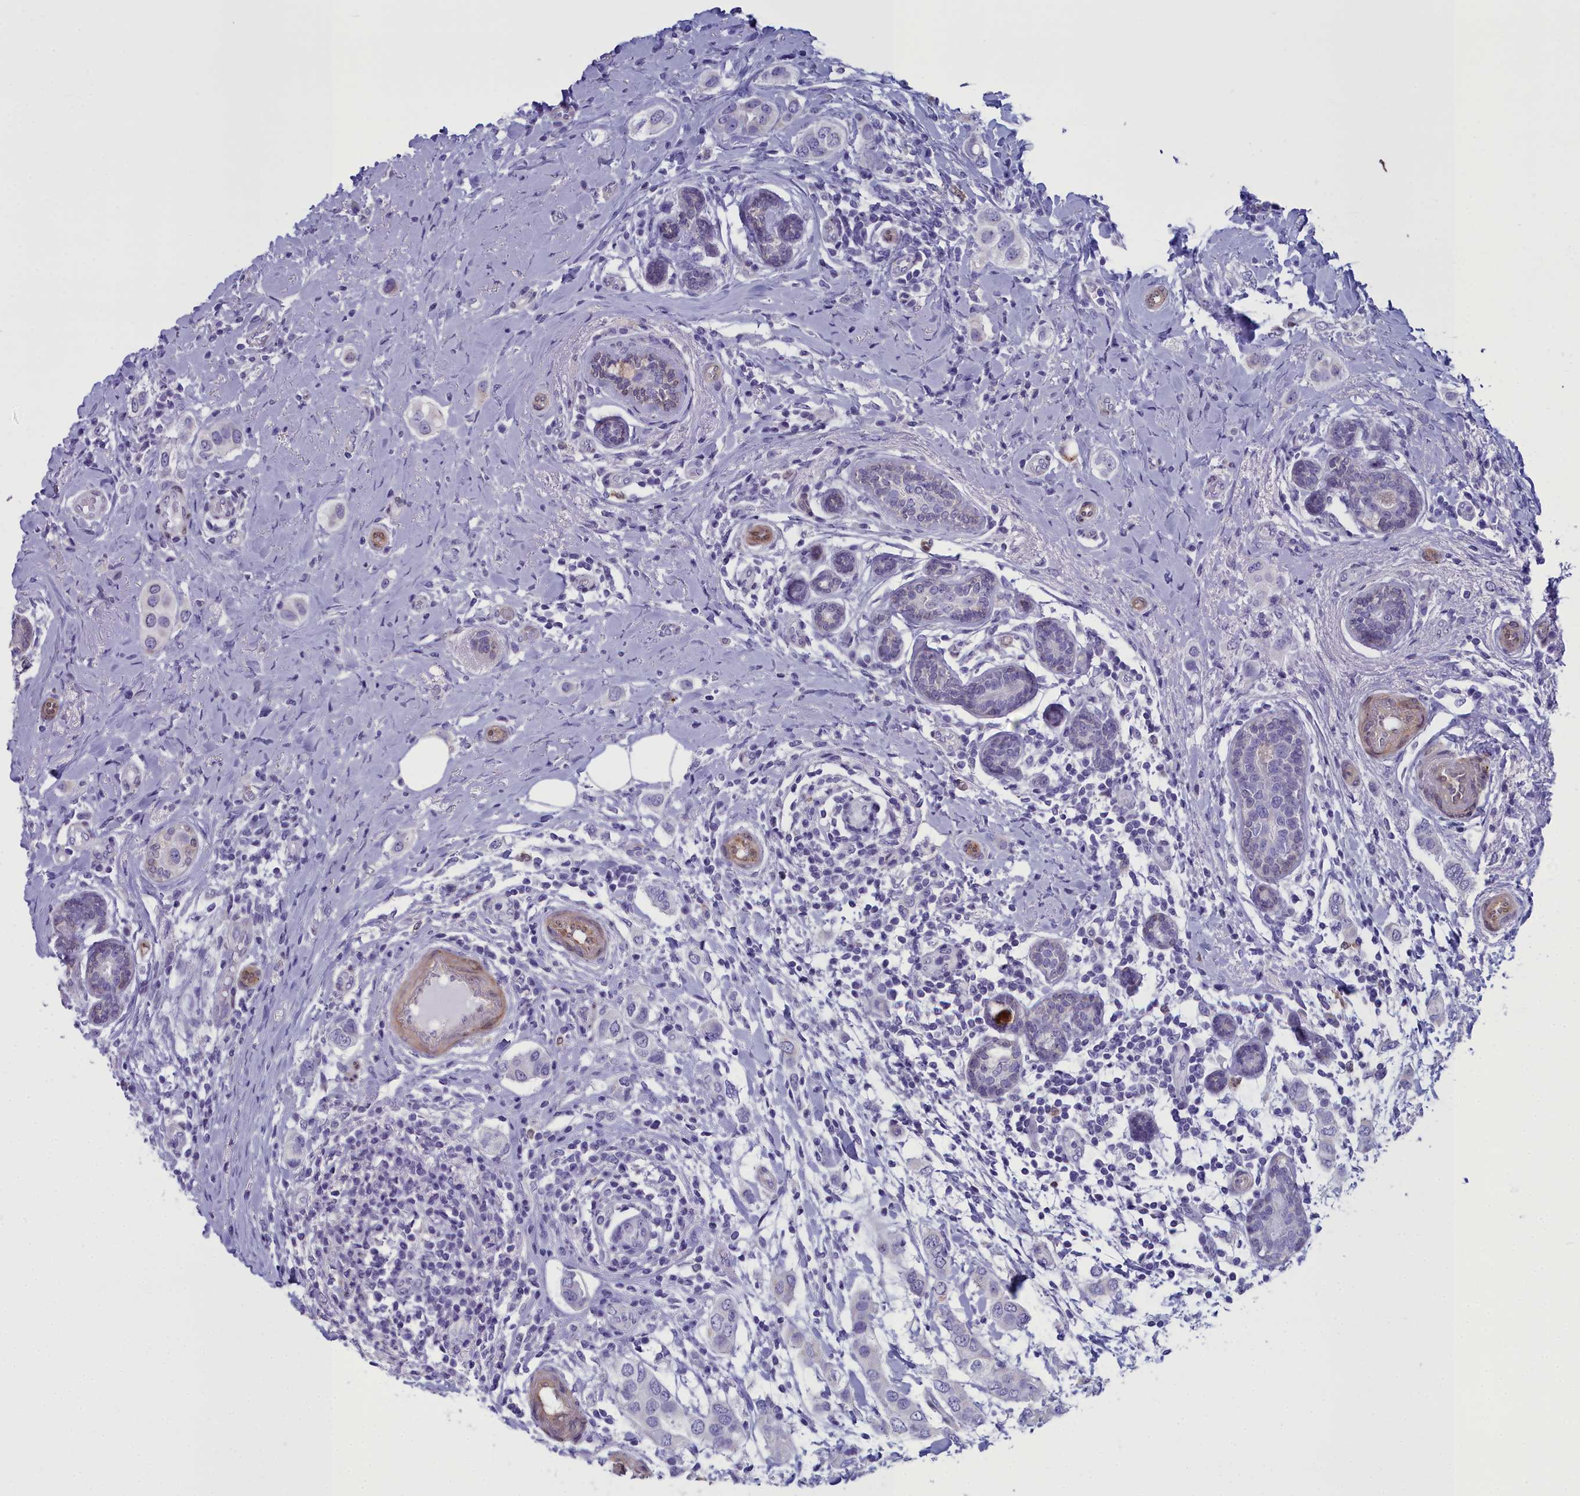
{"staining": {"intensity": "negative", "quantity": "none", "location": "none"}, "tissue": "breast cancer", "cell_type": "Tumor cells", "image_type": "cancer", "snomed": [{"axis": "morphology", "description": "Lobular carcinoma"}, {"axis": "topography", "description": "Breast"}], "caption": "Immunohistochemistry (IHC) photomicrograph of human lobular carcinoma (breast) stained for a protein (brown), which exhibits no expression in tumor cells. (DAB IHC, high magnification).", "gene": "PPP1R14A", "patient": {"sex": "female", "age": 51}}